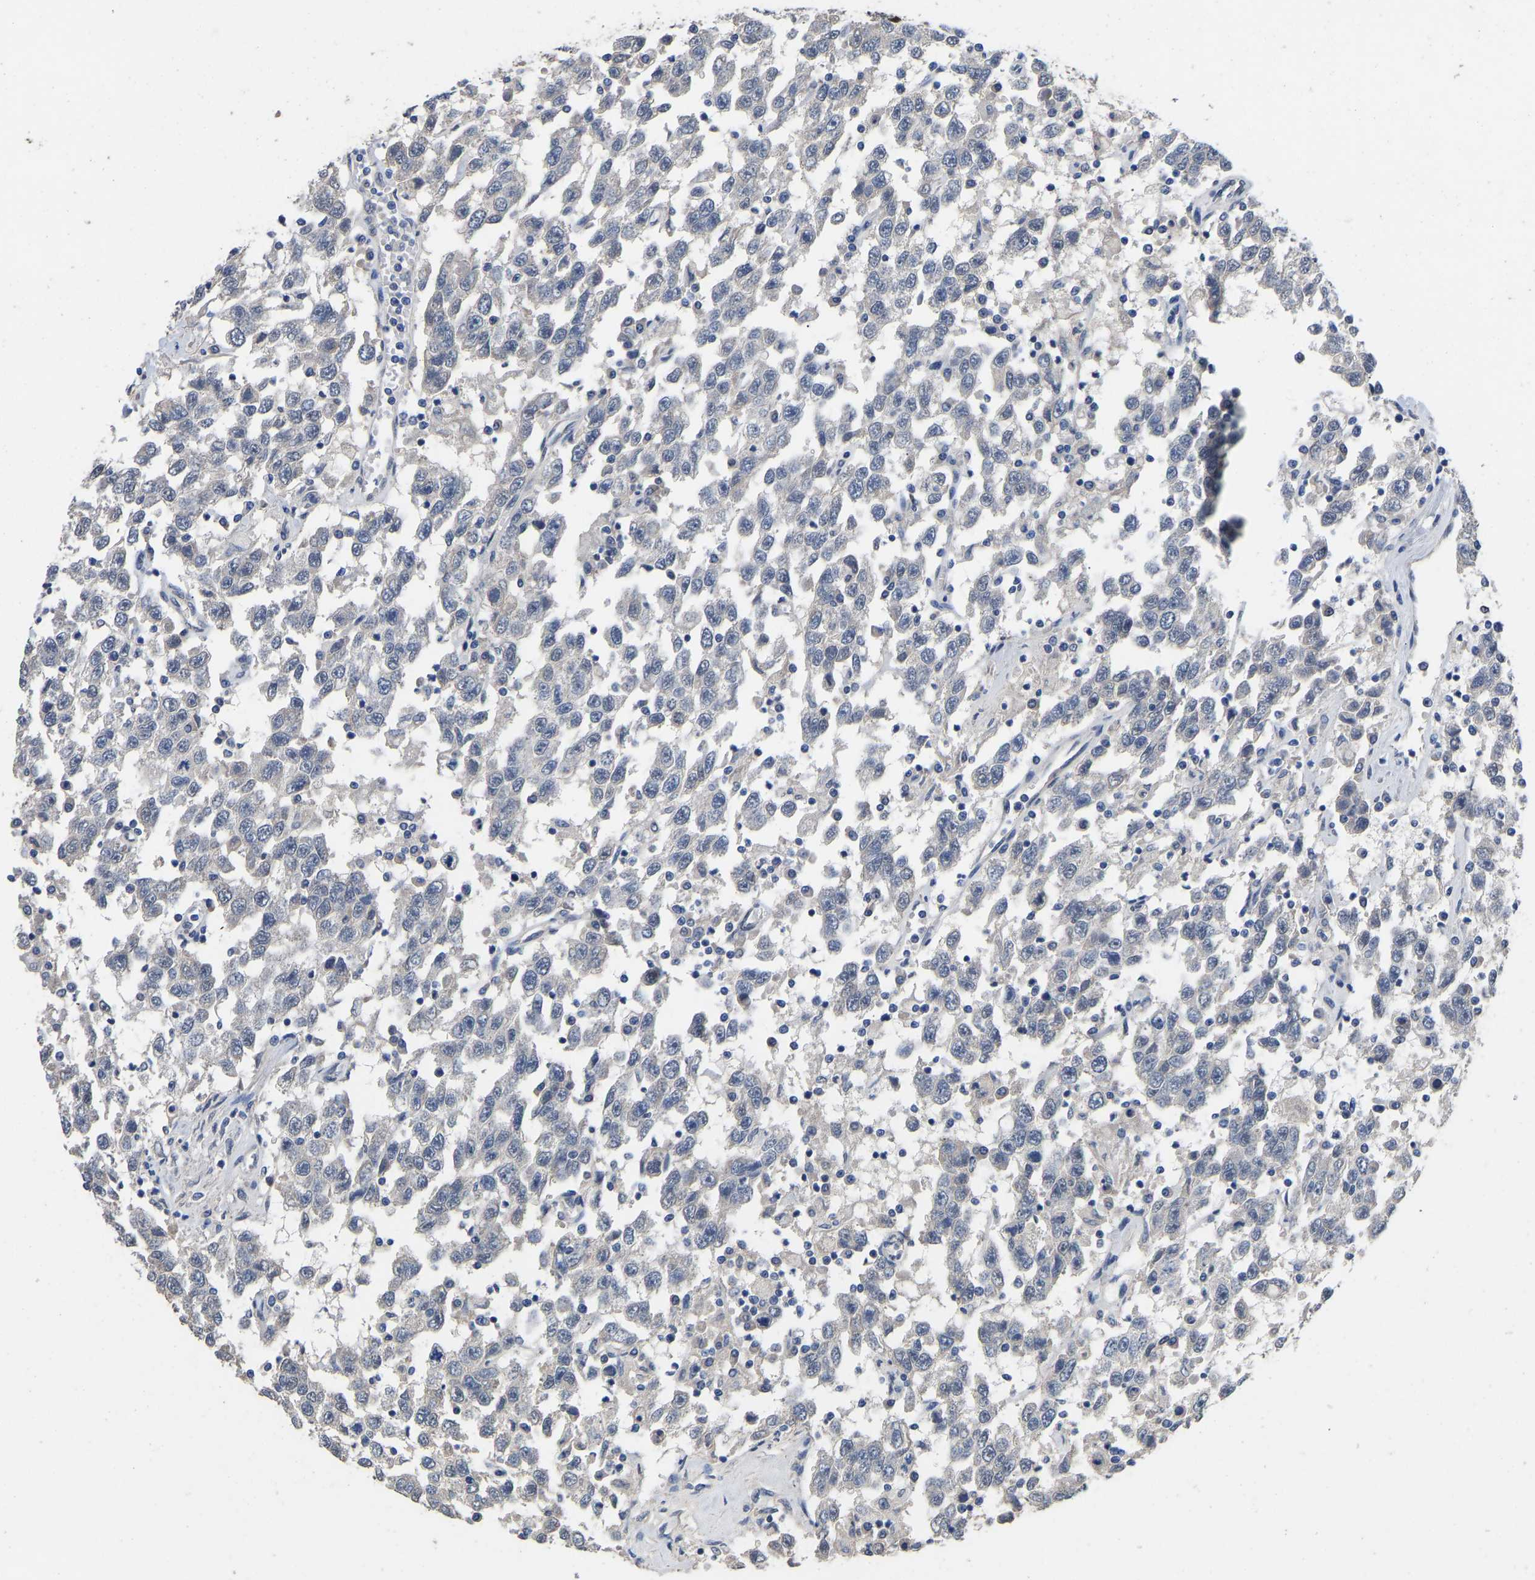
{"staining": {"intensity": "negative", "quantity": "none", "location": "none"}, "tissue": "testis cancer", "cell_type": "Tumor cells", "image_type": "cancer", "snomed": [{"axis": "morphology", "description": "Seminoma, NOS"}, {"axis": "topography", "description": "Testis"}], "caption": "Tumor cells show no significant protein positivity in testis seminoma.", "gene": "QKI", "patient": {"sex": "male", "age": 41}}